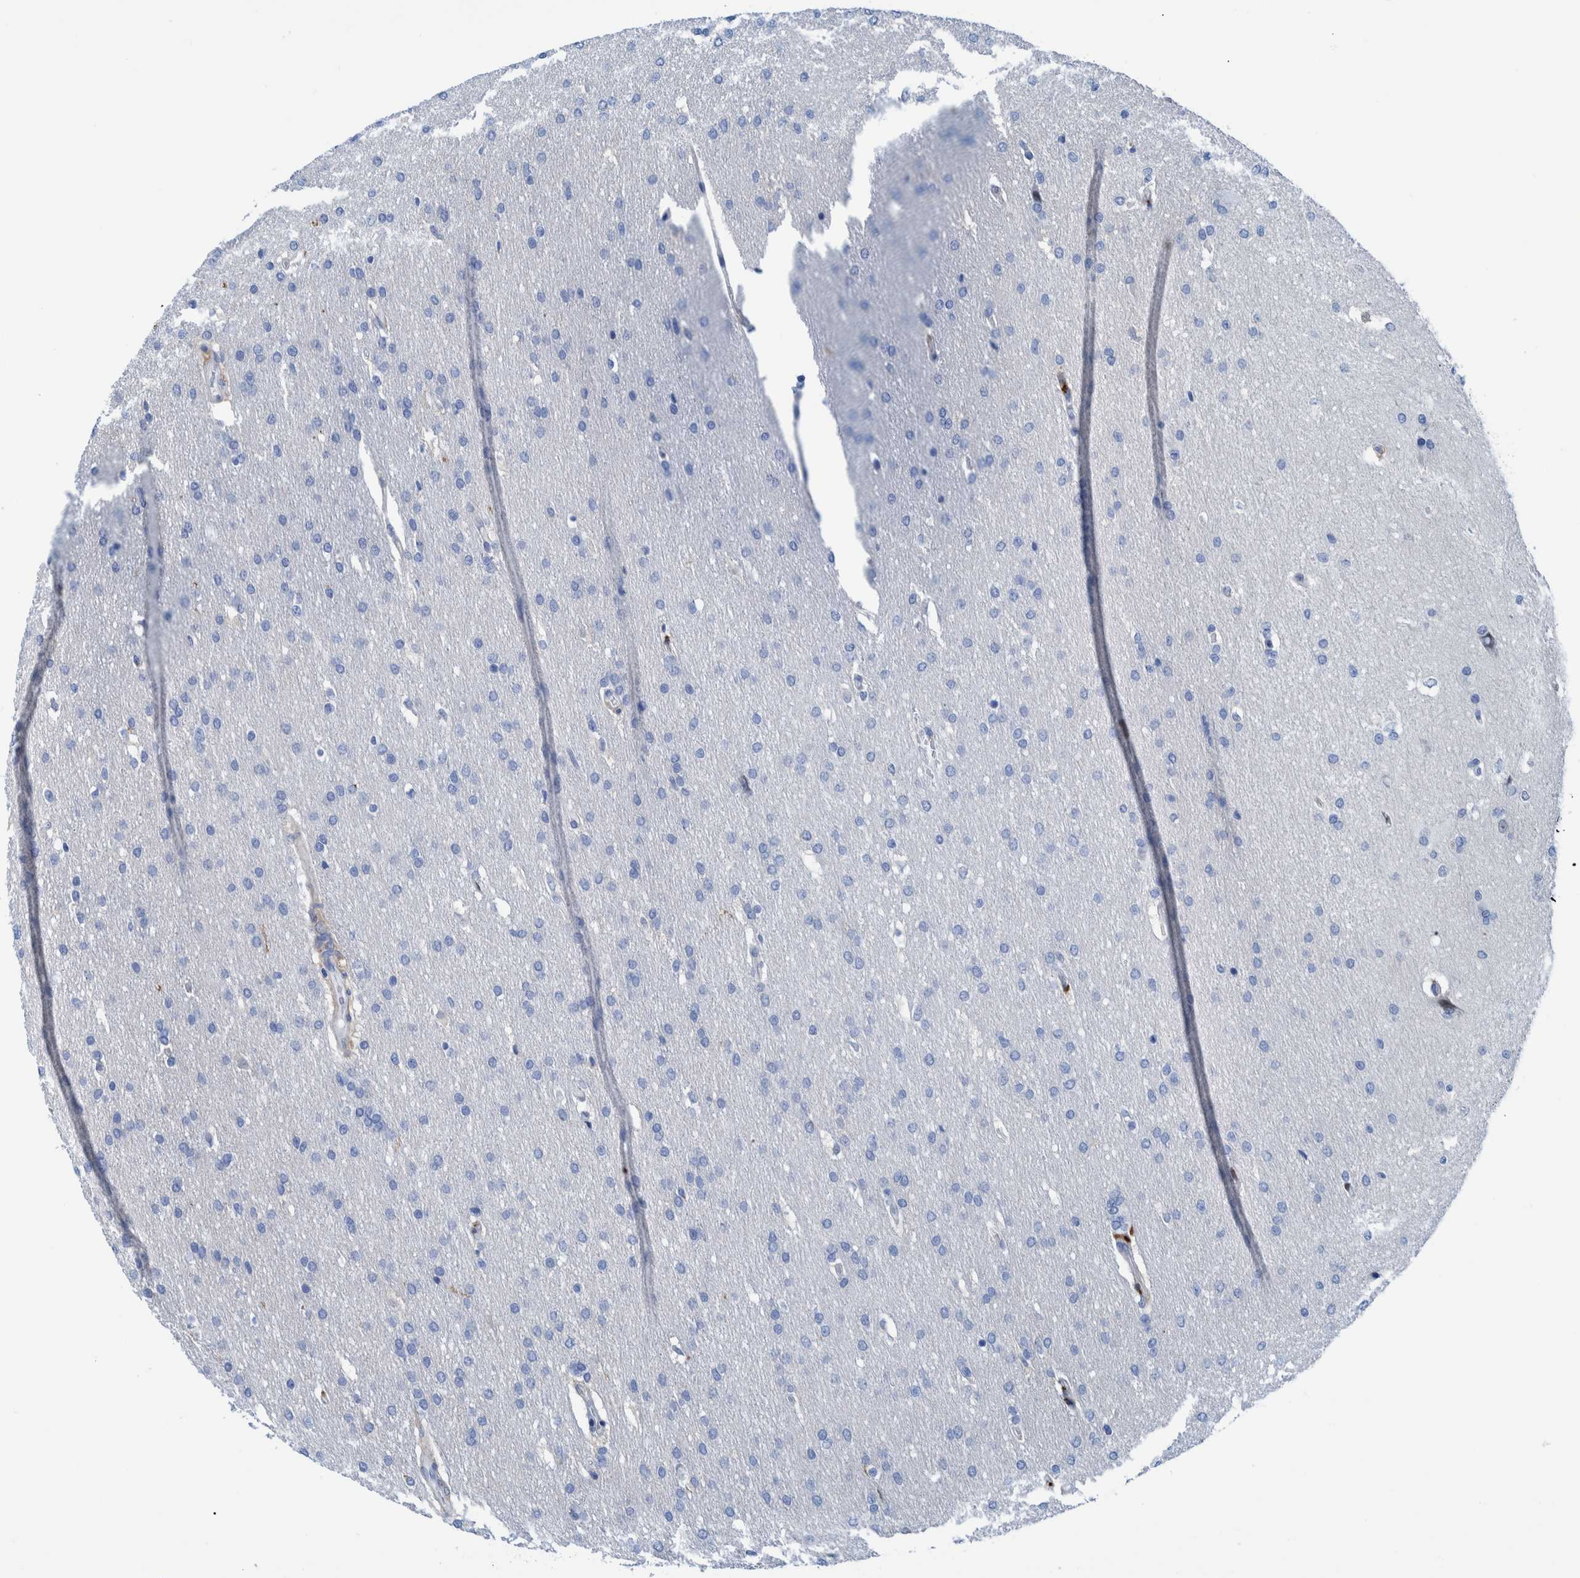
{"staining": {"intensity": "negative", "quantity": "none", "location": "none"}, "tissue": "glioma", "cell_type": "Tumor cells", "image_type": "cancer", "snomed": [{"axis": "morphology", "description": "Glioma, malignant, Low grade"}, {"axis": "topography", "description": "Brain"}], "caption": "Protein analysis of glioma demonstrates no significant expression in tumor cells.", "gene": "IDO1", "patient": {"sex": "female", "age": 37}}